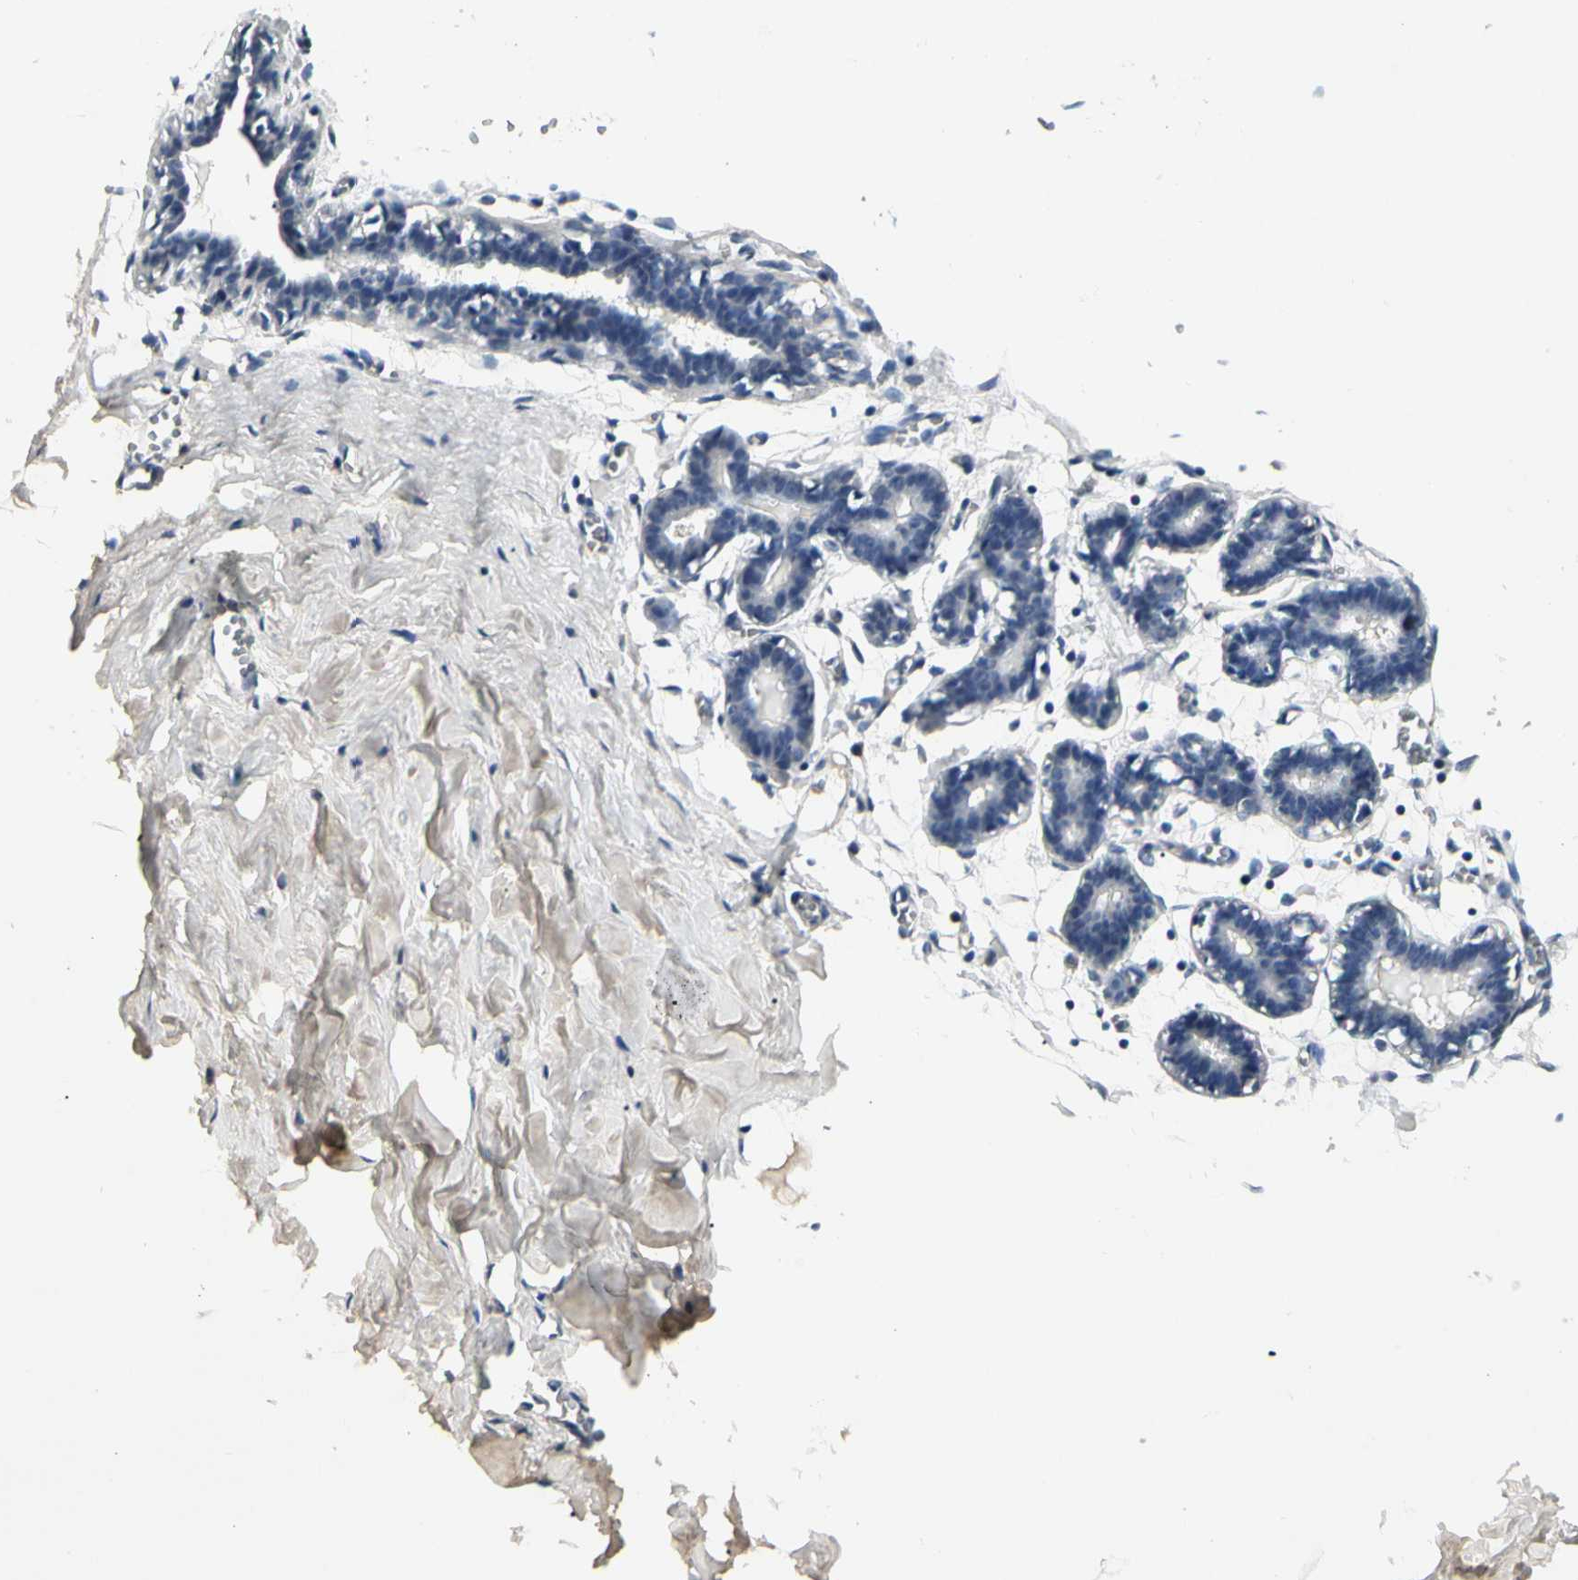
{"staining": {"intensity": "negative", "quantity": "none", "location": "none"}, "tissue": "breast", "cell_type": "Adipocytes", "image_type": "normal", "snomed": [{"axis": "morphology", "description": "Normal tissue, NOS"}, {"axis": "topography", "description": "Breast"}], "caption": "Protein analysis of unremarkable breast demonstrates no significant positivity in adipocytes.", "gene": "GREM1", "patient": {"sex": "female", "age": 27}}